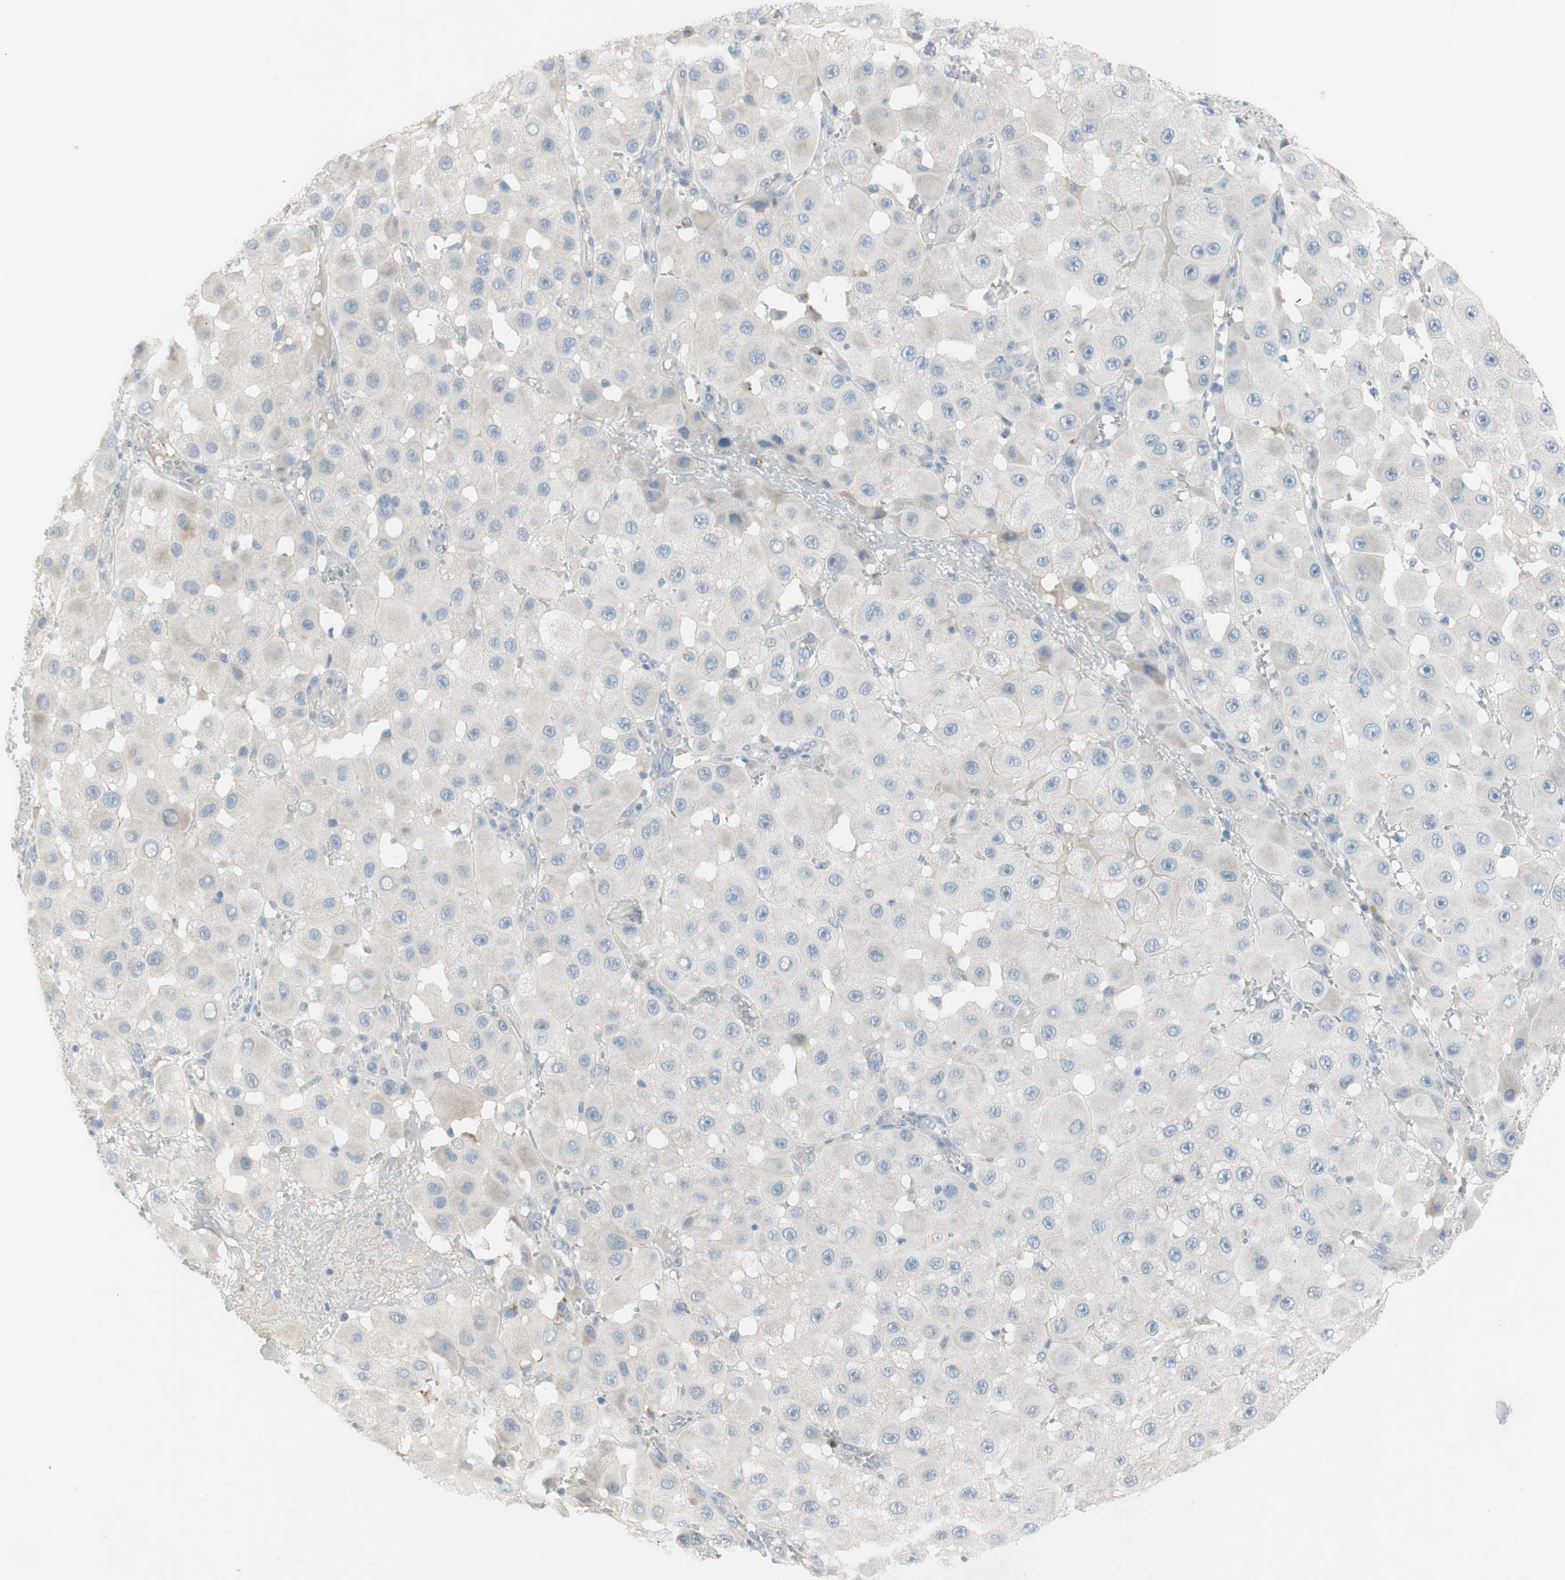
{"staining": {"intensity": "negative", "quantity": "none", "location": "none"}, "tissue": "melanoma", "cell_type": "Tumor cells", "image_type": "cancer", "snomed": [{"axis": "morphology", "description": "Malignant melanoma, NOS"}, {"axis": "topography", "description": "Skin"}], "caption": "This is an IHC micrograph of malignant melanoma. There is no expression in tumor cells.", "gene": "PRRG4", "patient": {"sex": "female", "age": 81}}